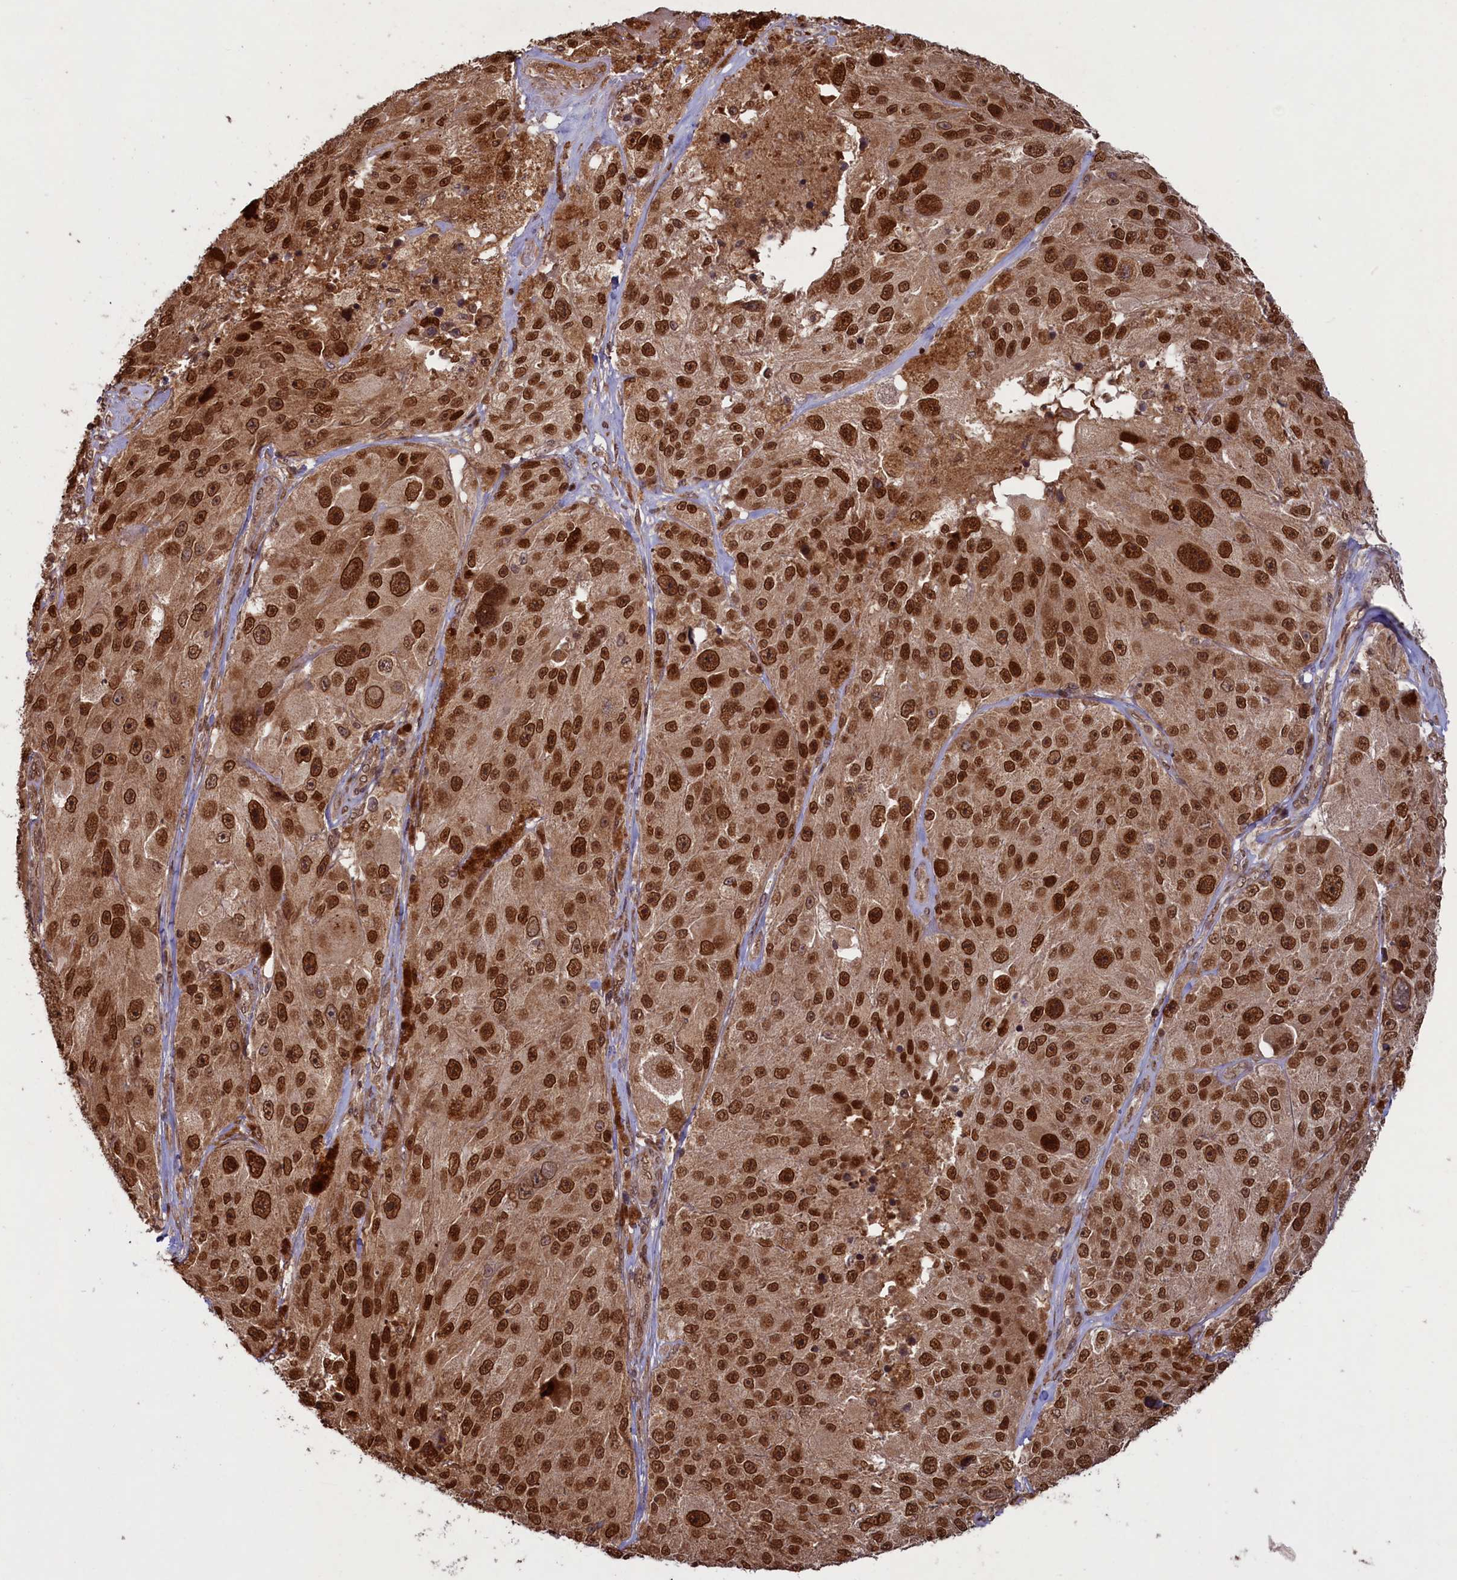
{"staining": {"intensity": "strong", "quantity": ">75%", "location": "nuclear"}, "tissue": "melanoma", "cell_type": "Tumor cells", "image_type": "cancer", "snomed": [{"axis": "morphology", "description": "Malignant melanoma, Metastatic site"}, {"axis": "topography", "description": "Lymph node"}], "caption": "IHC of human malignant melanoma (metastatic site) demonstrates high levels of strong nuclear positivity in about >75% of tumor cells.", "gene": "NAE1", "patient": {"sex": "male", "age": 62}}